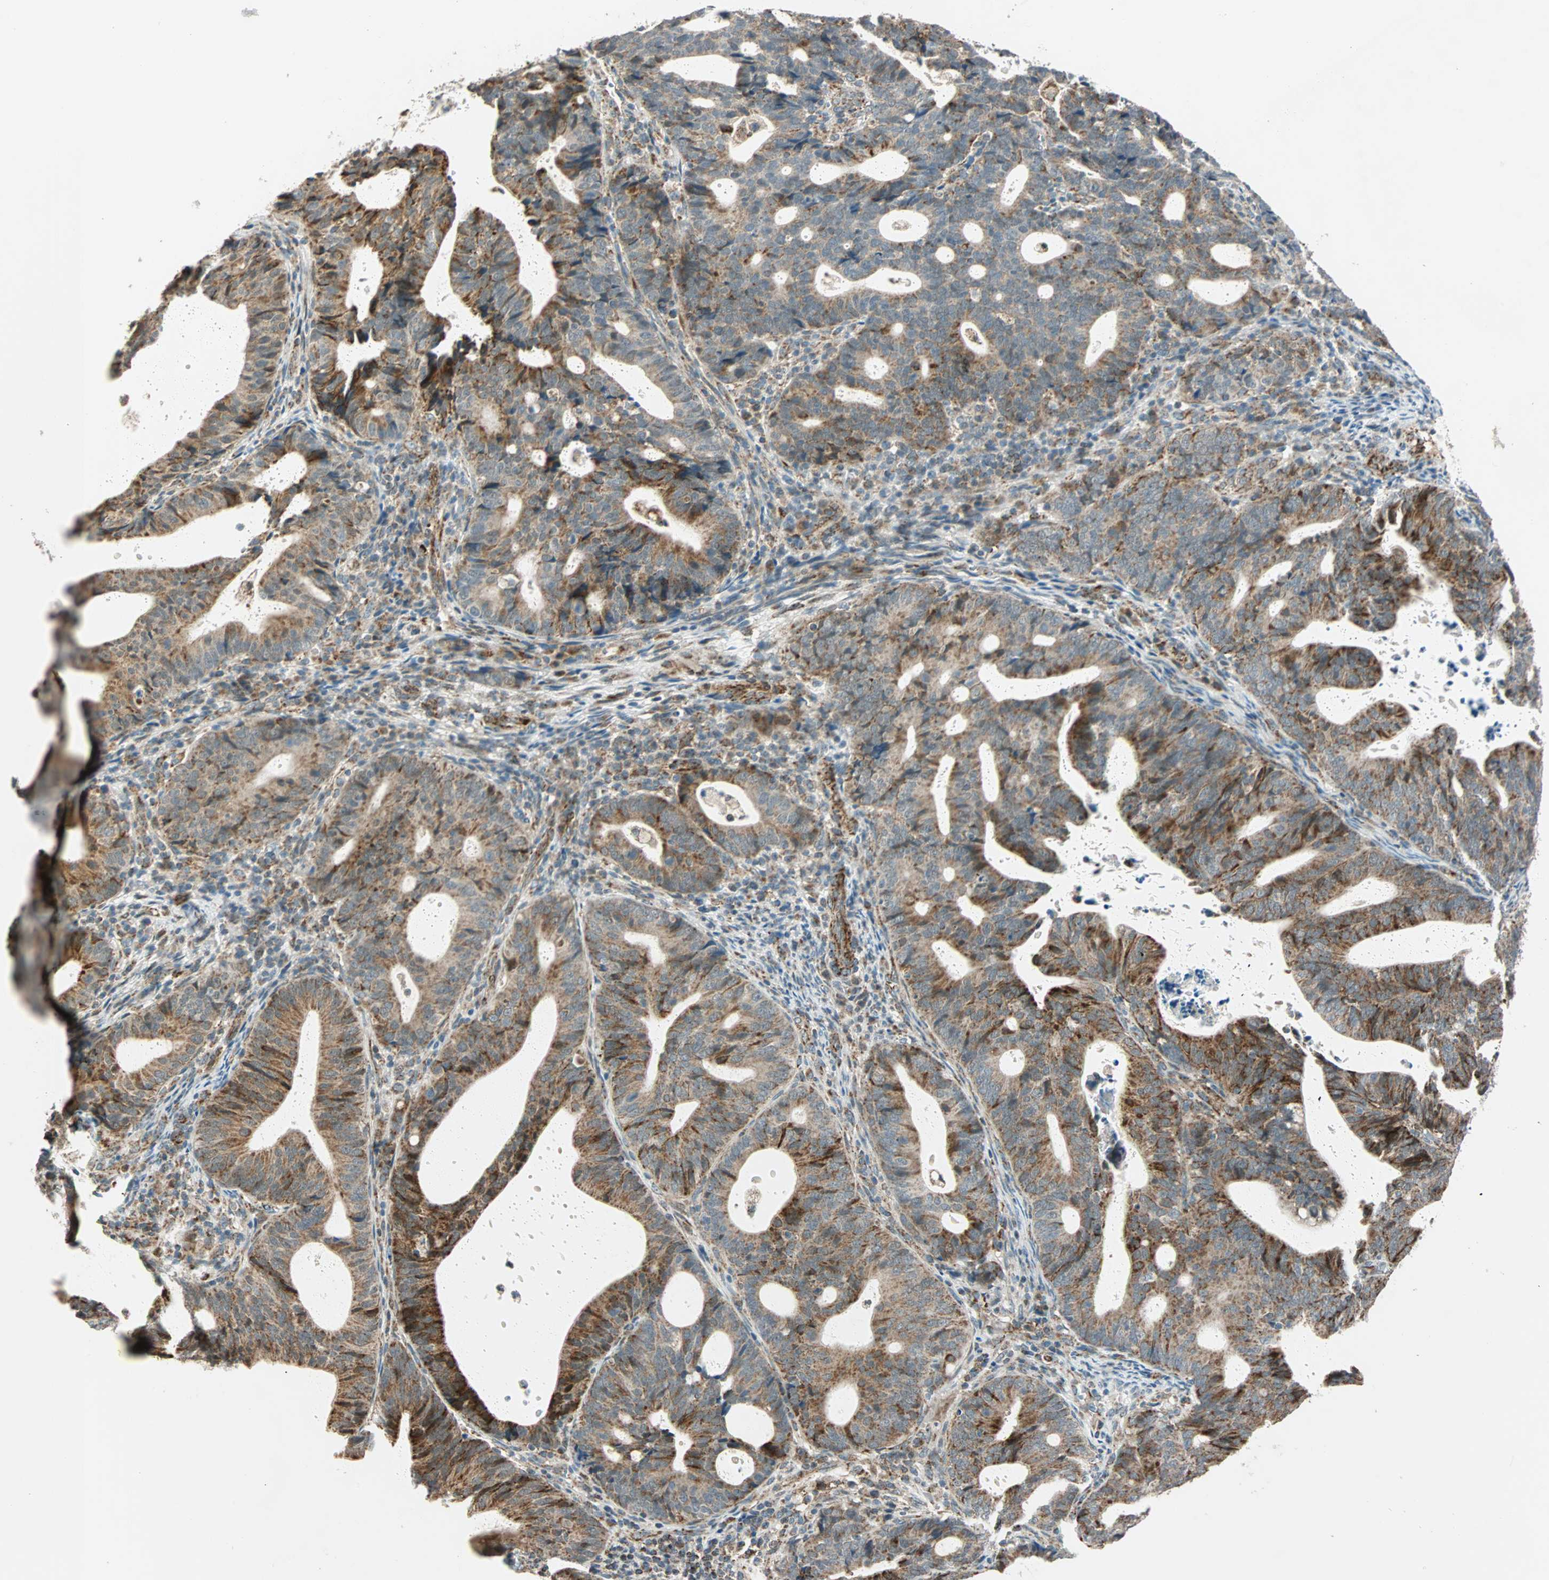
{"staining": {"intensity": "moderate", "quantity": ">75%", "location": "cytoplasmic/membranous"}, "tissue": "endometrial cancer", "cell_type": "Tumor cells", "image_type": "cancer", "snomed": [{"axis": "morphology", "description": "Adenocarcinoma, NOS"}, {"axis": "topography", "description": "Uterus"}], "caption": "Human endometrial cancer stained with a protein marker displays moderate staining in tumor cells.", "gene": "SPRY4", "patient": {"sex": "female", "age": 83}}